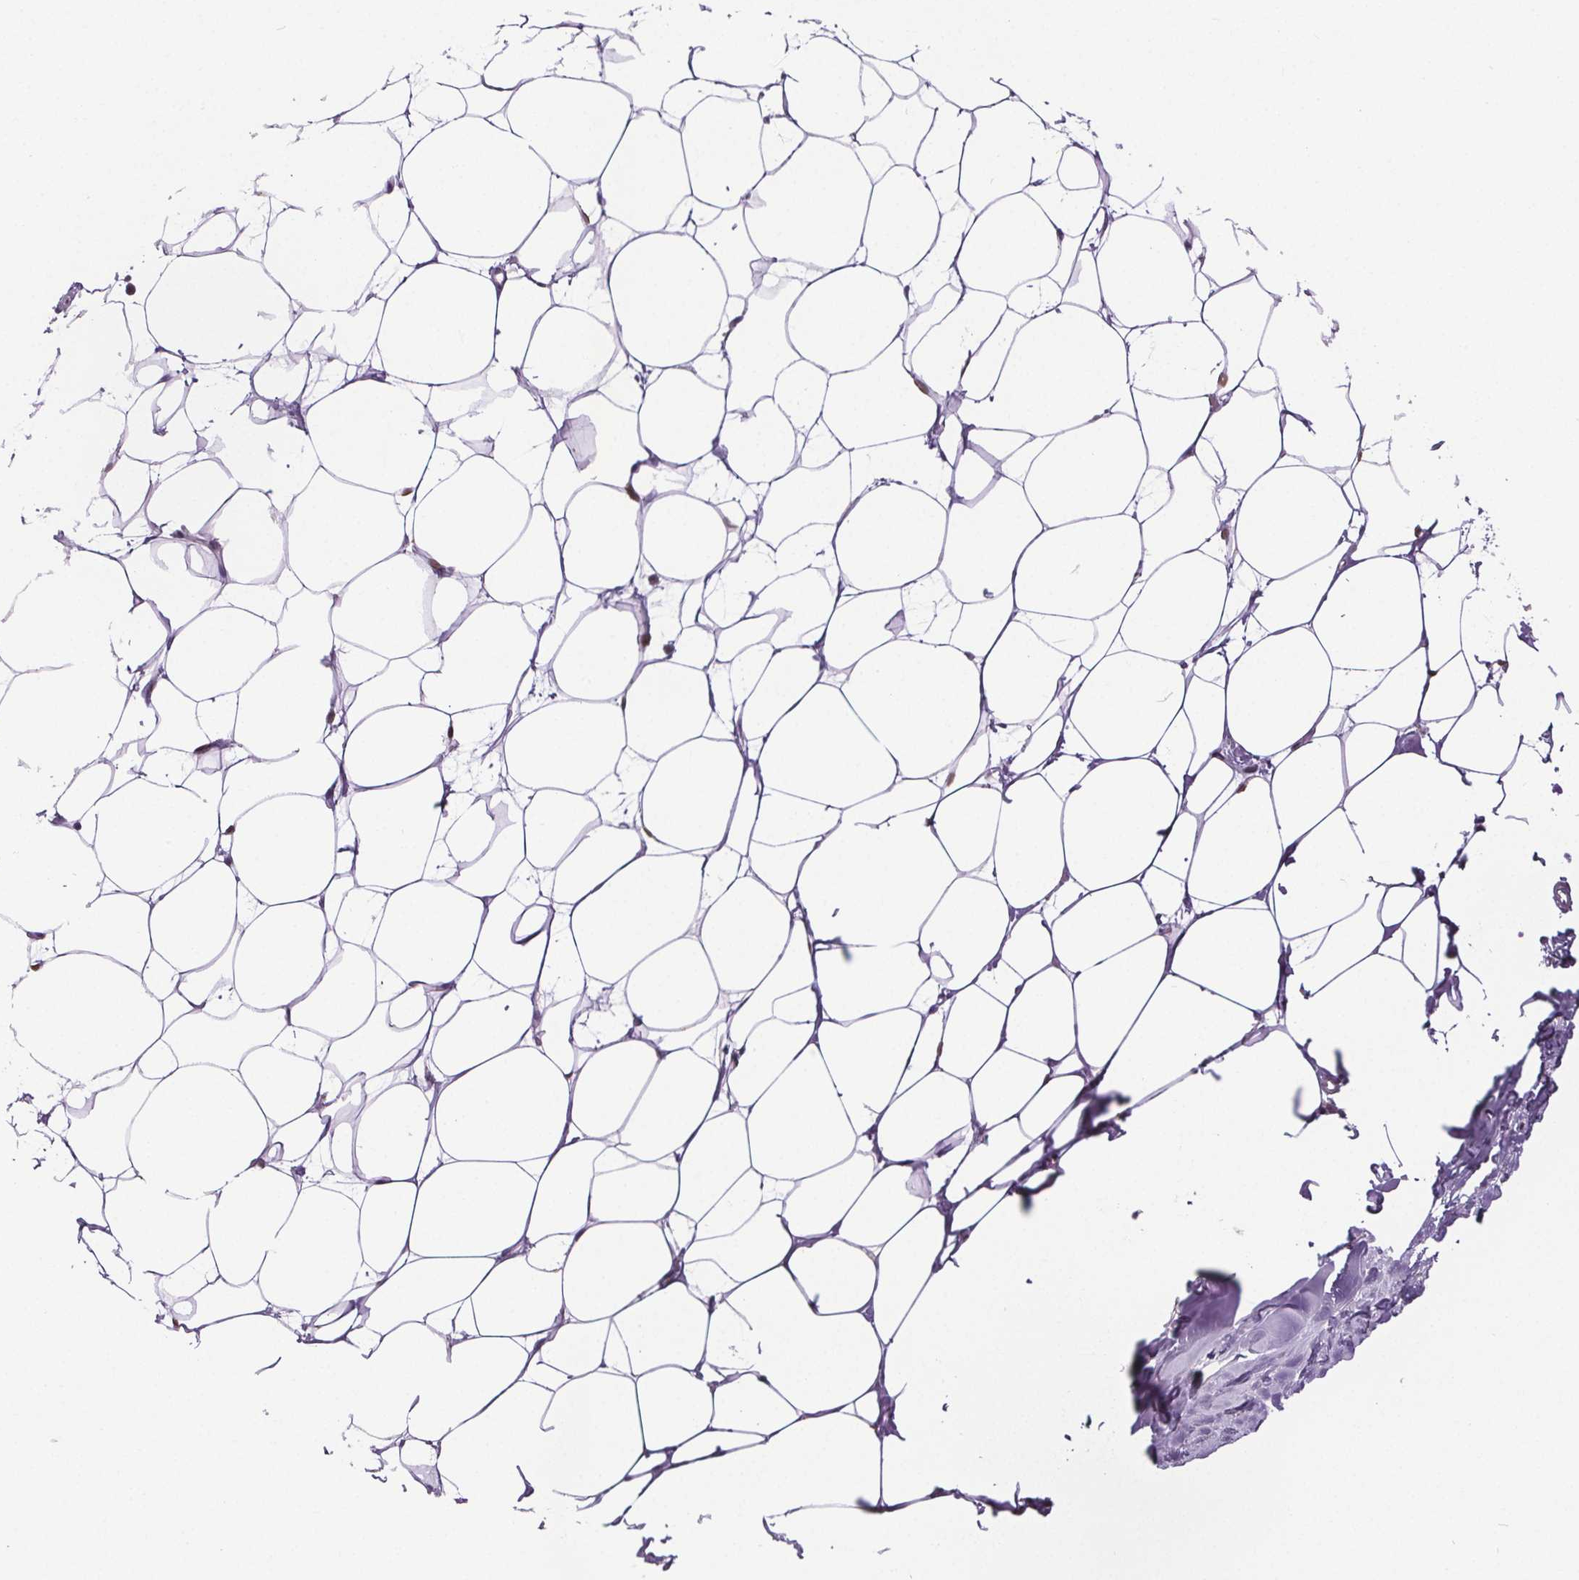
{"staining": {"intensity": "moderate", "quantity": "<25%", "location": "nuclear"}, "tissue": "breast", "cell_type": "Adipocytes", "image_type": "normal", "snomed": [{"axis": "morphology", "description": "Normal tissue, NOS"}, {"axis": "topography", "description": "Breast"}], "caption": "Human breast stained with a protein marker reveals moderate staining in adipocytes.", "gene": "CENPF", "patient": {"sex": "female", "age": 27}}